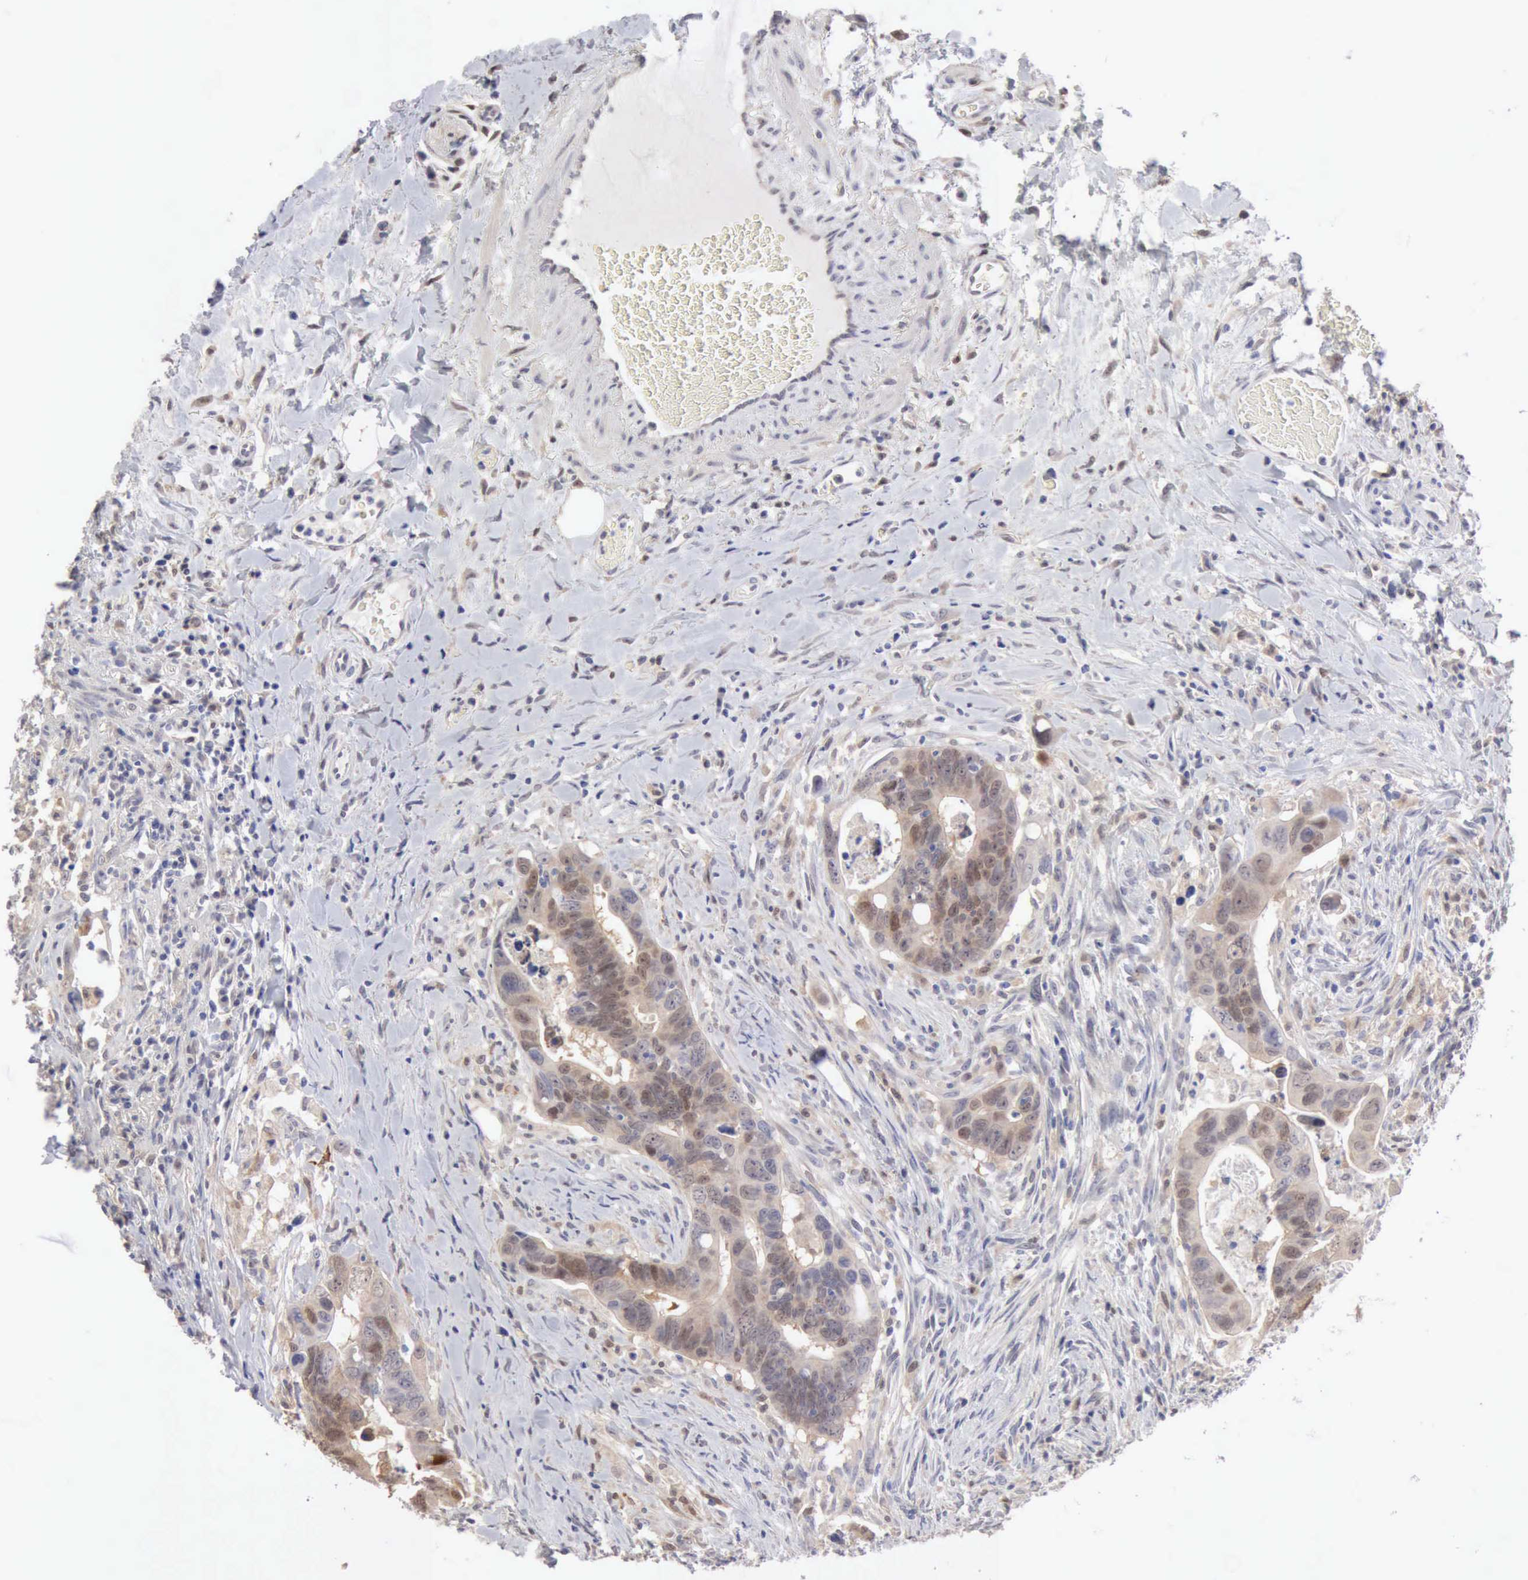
{"staining": {"intensity": "weak", "quantity": ">75%", "location": "cytoplasmic/membranous"}, "tissue": "colorectal cancer", "cell_type": "Tumor cells", "image_type": "cancer", "snomed": [{"axis": "morphology", "description": "Adenocarcinoma, NOS"}, {"axis": "topography", "description": "Rectum"}], "caption": "Adenocarcinoma (colorectal) stained for a protein (brown) shows weak cytoplasmic/membranous positive expression in approximately >75% of tumor cells.", "gene": "PTGR2", "patient": {"sex": "male", "age": 53}}